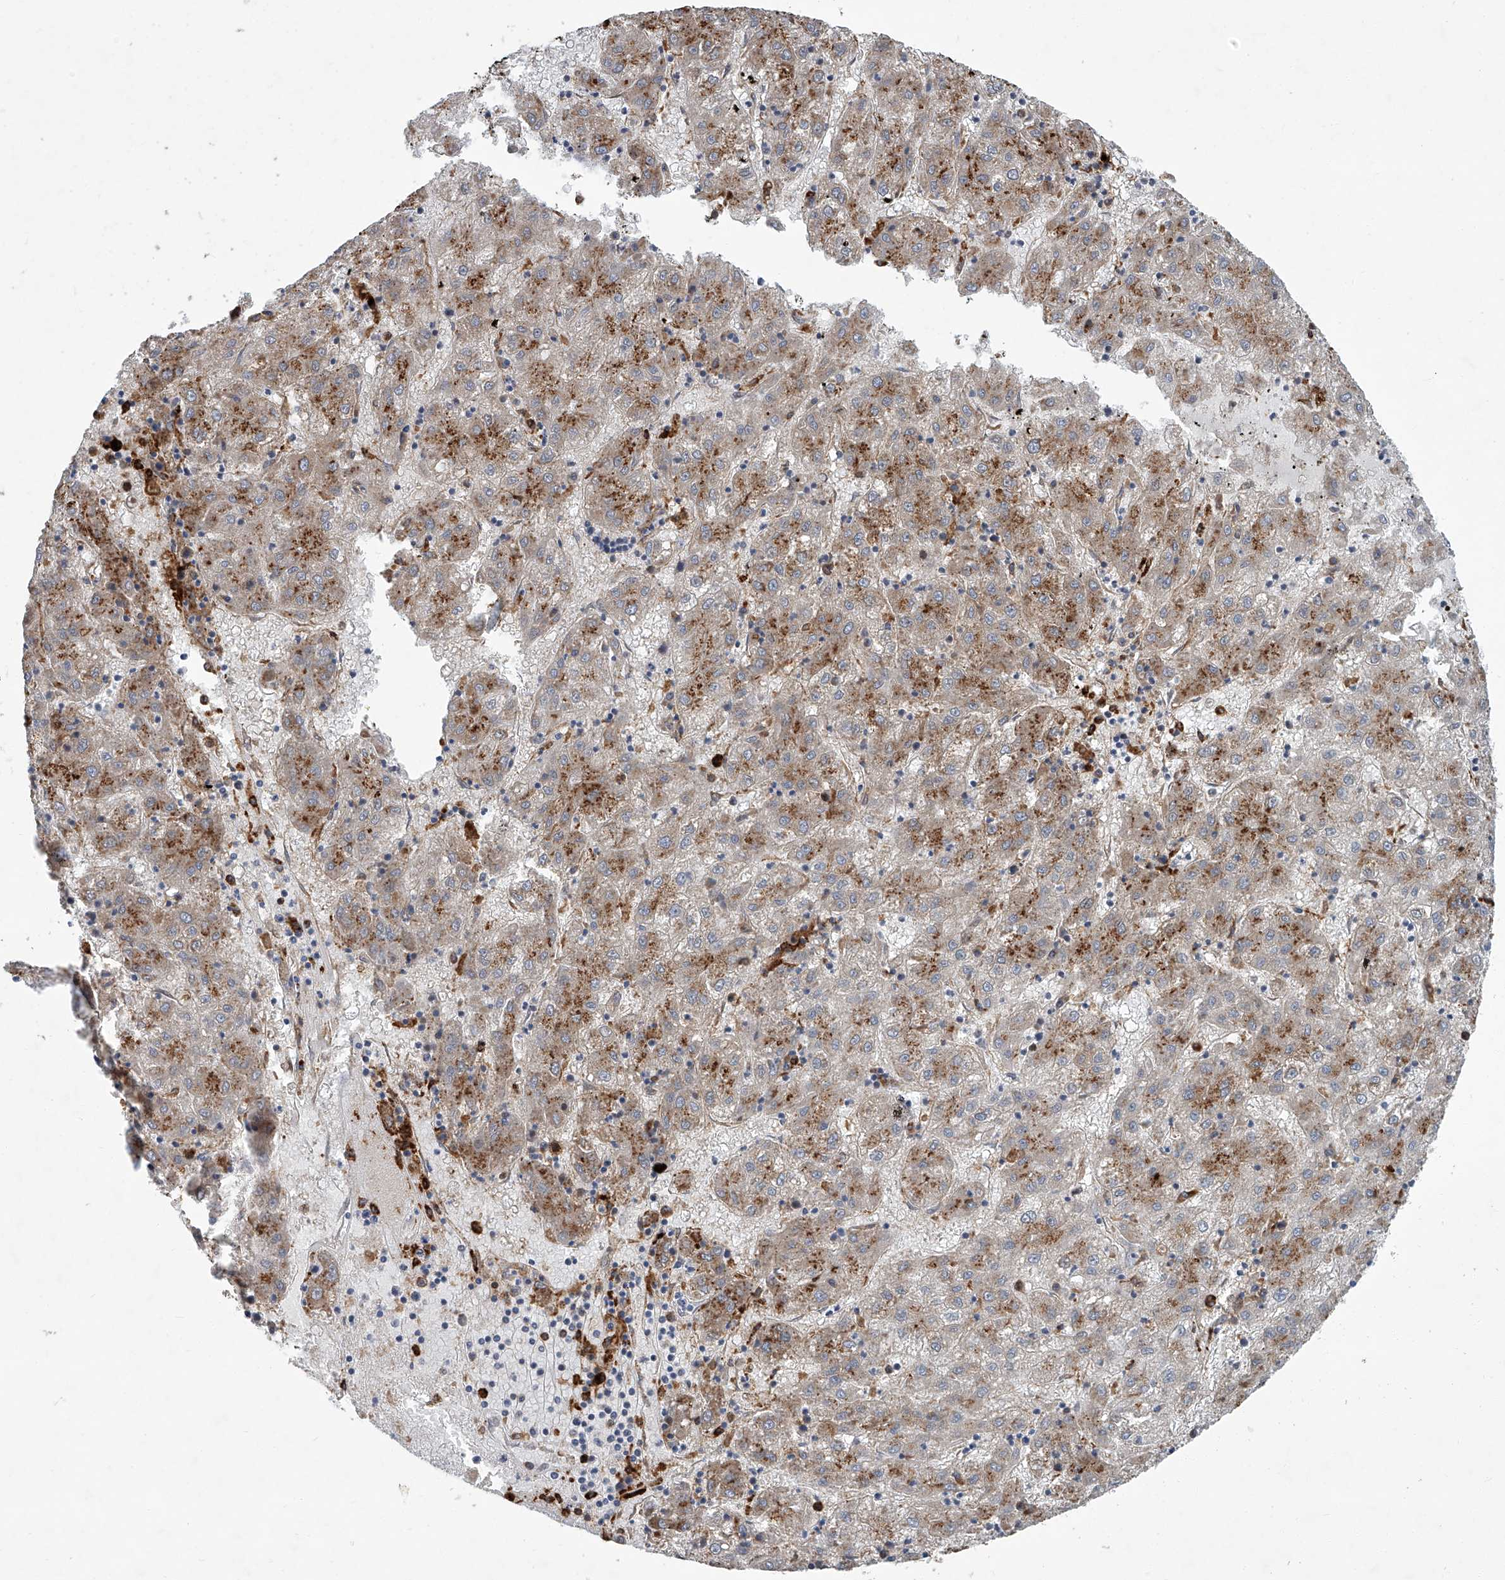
{"staining": {"intensity": "moderate", "quantity": "25%-75%", "location": "cytoplasmic/membranous"}, "tissue": "liver cancer", "cell_type": "Tumor cells", "image_type": "cancer", "snomed": [{"axis": "morphology", "description": "Carcinoma, Hepatocellular, NOS"}, {"axis": "topography", "description": "Liver"}], "caption": "This photomicrograph demonstrates IHC staining of human liver cancer (hepatocellular carcinoma), with medium moderate cytoplasmic/membranous positivity in approximately 25%-75% of tumor cells.", "gene": "FAM167A", "patient": {"sex": "male", "age": 72}}